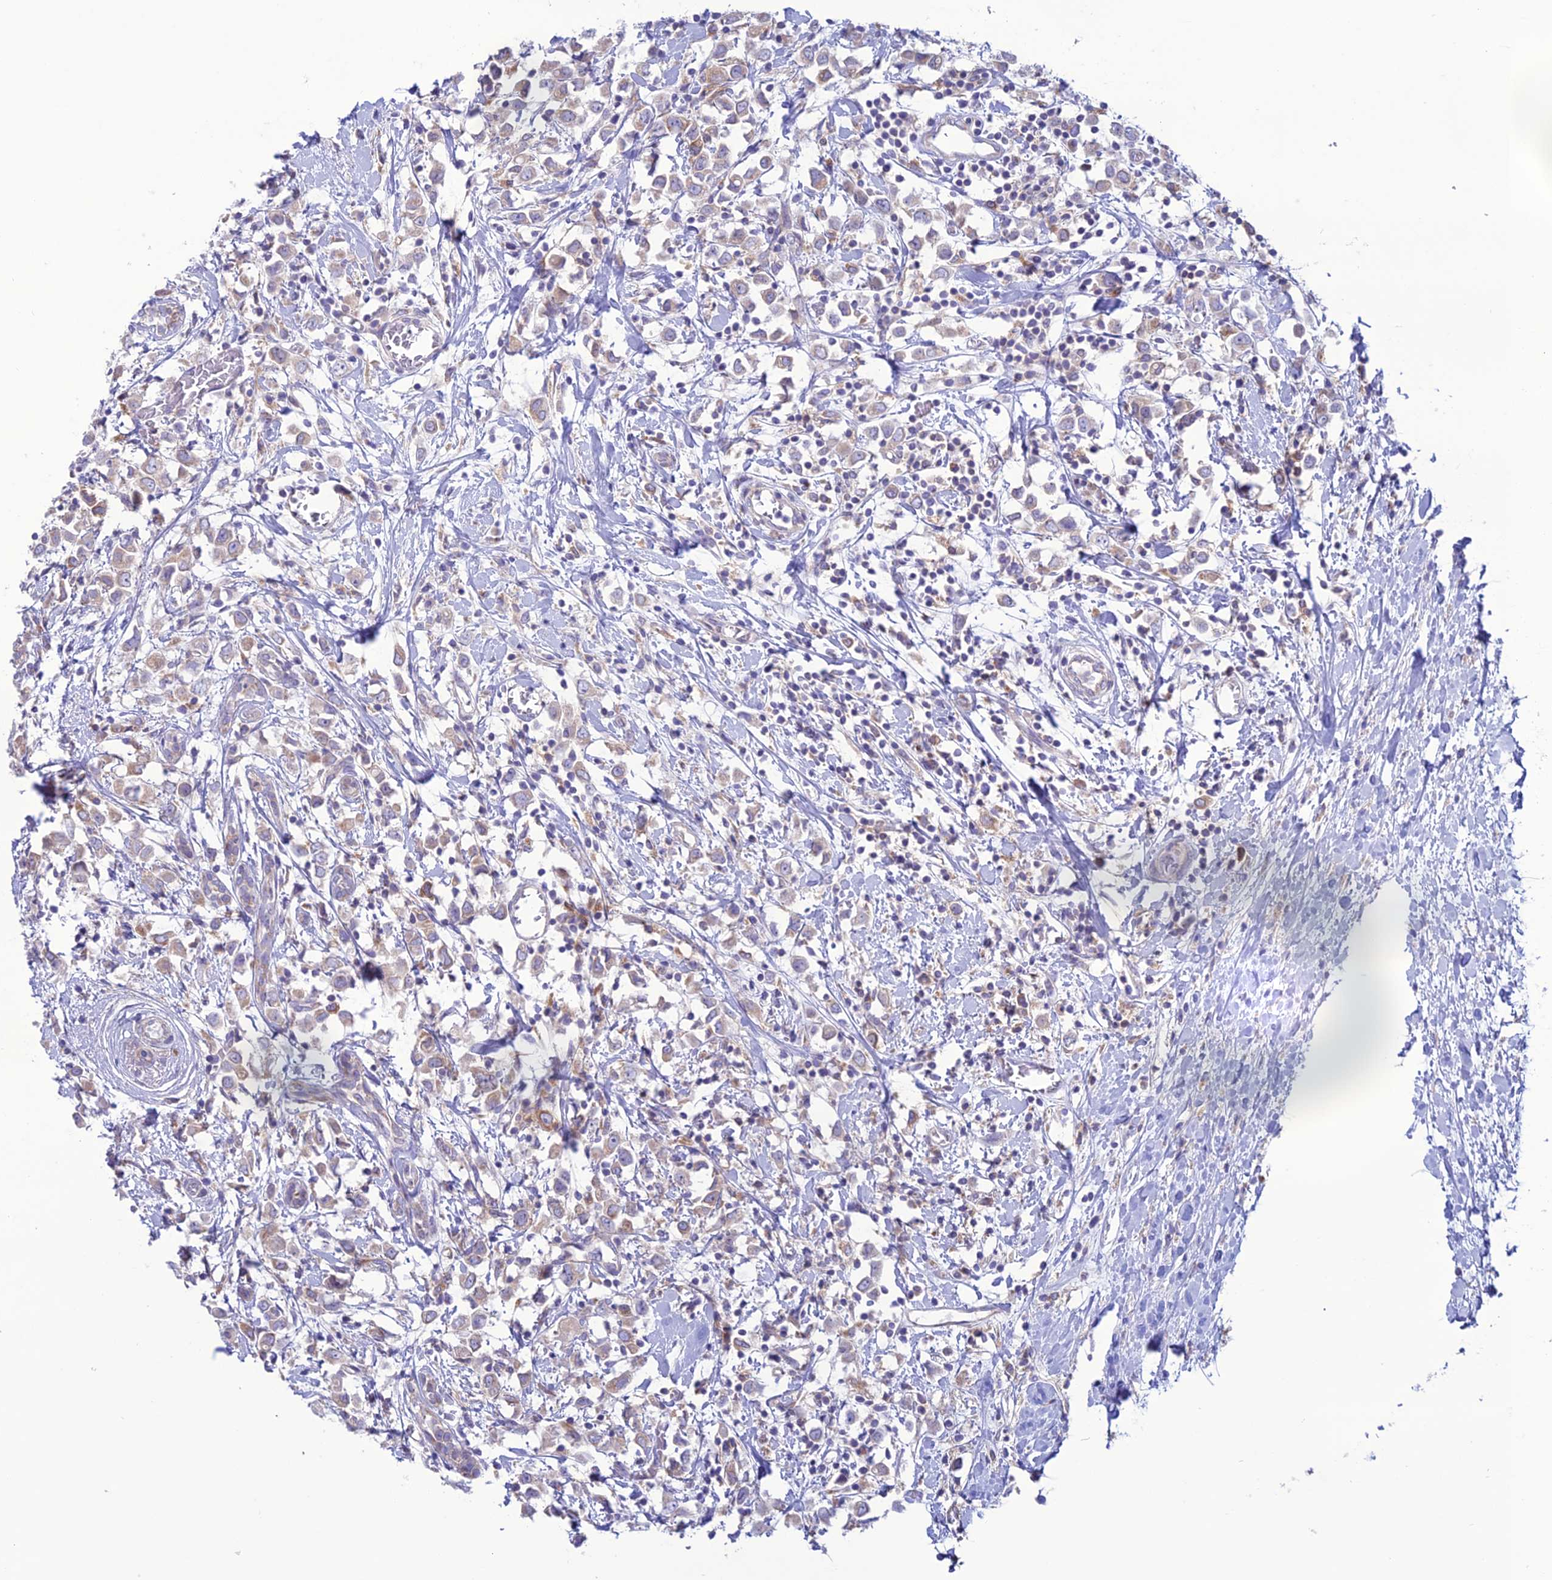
{"staining": {"intensity": "weak", "quantity": "25%-75%", "location": "cytoplasmic/membranous"}, "tissue": "breast cancer", "cell_type": "Tumor cells", "image_type": "cancer", "snomed": [{"axis": "morphology", "description": "Duct carcinoma"}, {"axis": "topography", "description": "Breast"}], "caption": "Breast infiltrating ductal carcinoma stained with DAB immunohistochemistry displays low levels of weak cytoplasmic/membranous staining in about 25%-75% of tumor cells. Using DAB (3,3'-diaminobenzidine) (brown) and hematoxylin (blue) stains, captured at high magnification using brightfield microscopy.", "gene": "CLCN7", "patient": {"sex": "female", "age": 61}}